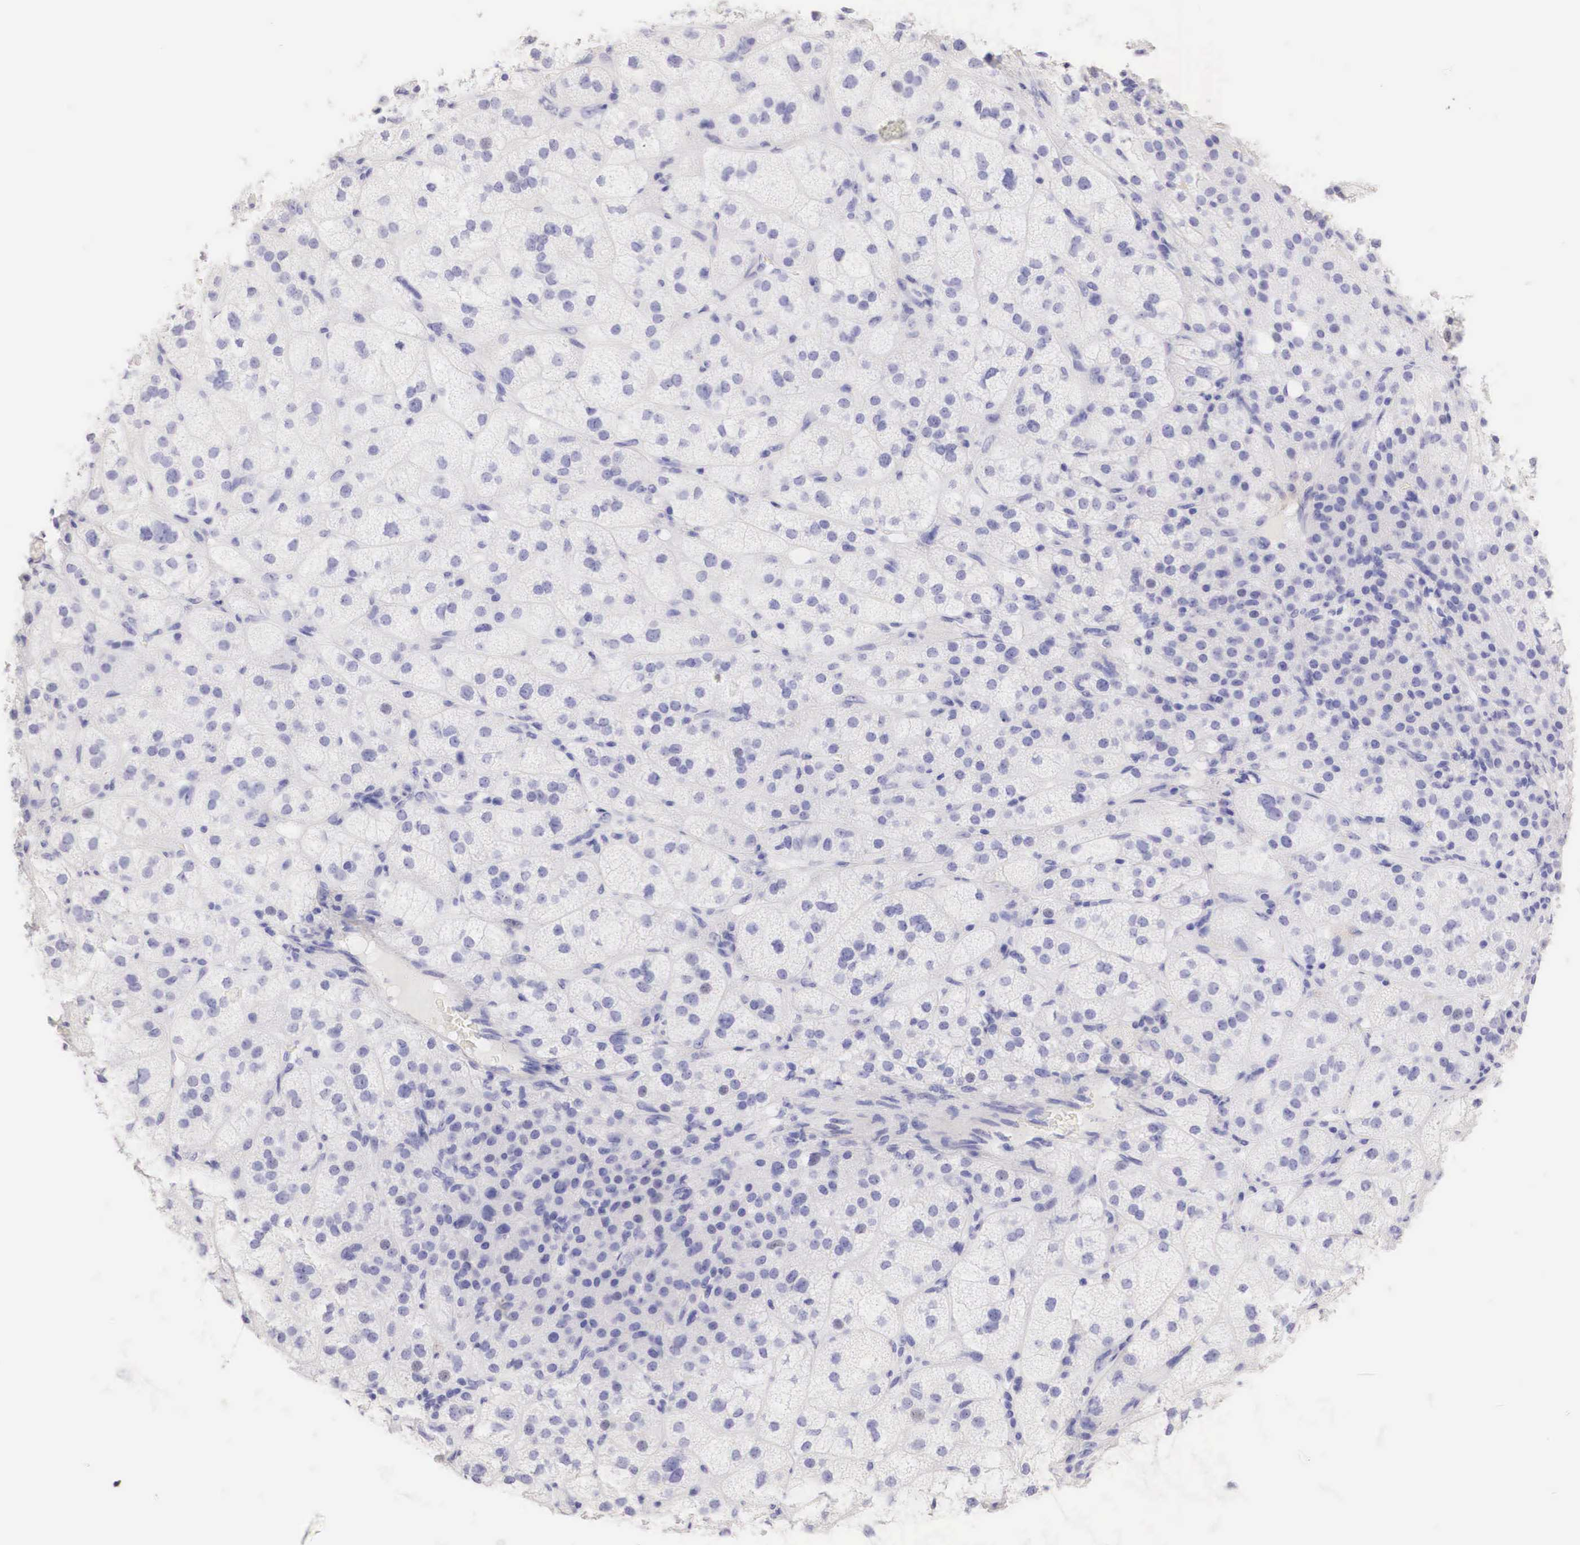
{"staining": {"intensity": "negative", "quantity": "none", "location": "none"}, "tissue": "adrenal gland", "cell_type": "Glandular cells", "image_type": "normal", "snomed": [{"axis": "morphology", "description": "Normal tissue, NOS"}, {"axis": "topography", "description": "Adrenal gland"}], "caption": "A histopathology image of human adrenal gland is negative for staining in glandular cells. (Brightfield microscopy of DAB immunohistochemistry at high magnification).", "gene": "ERBB2", "patient": {"sex": "female", "age": 60}}